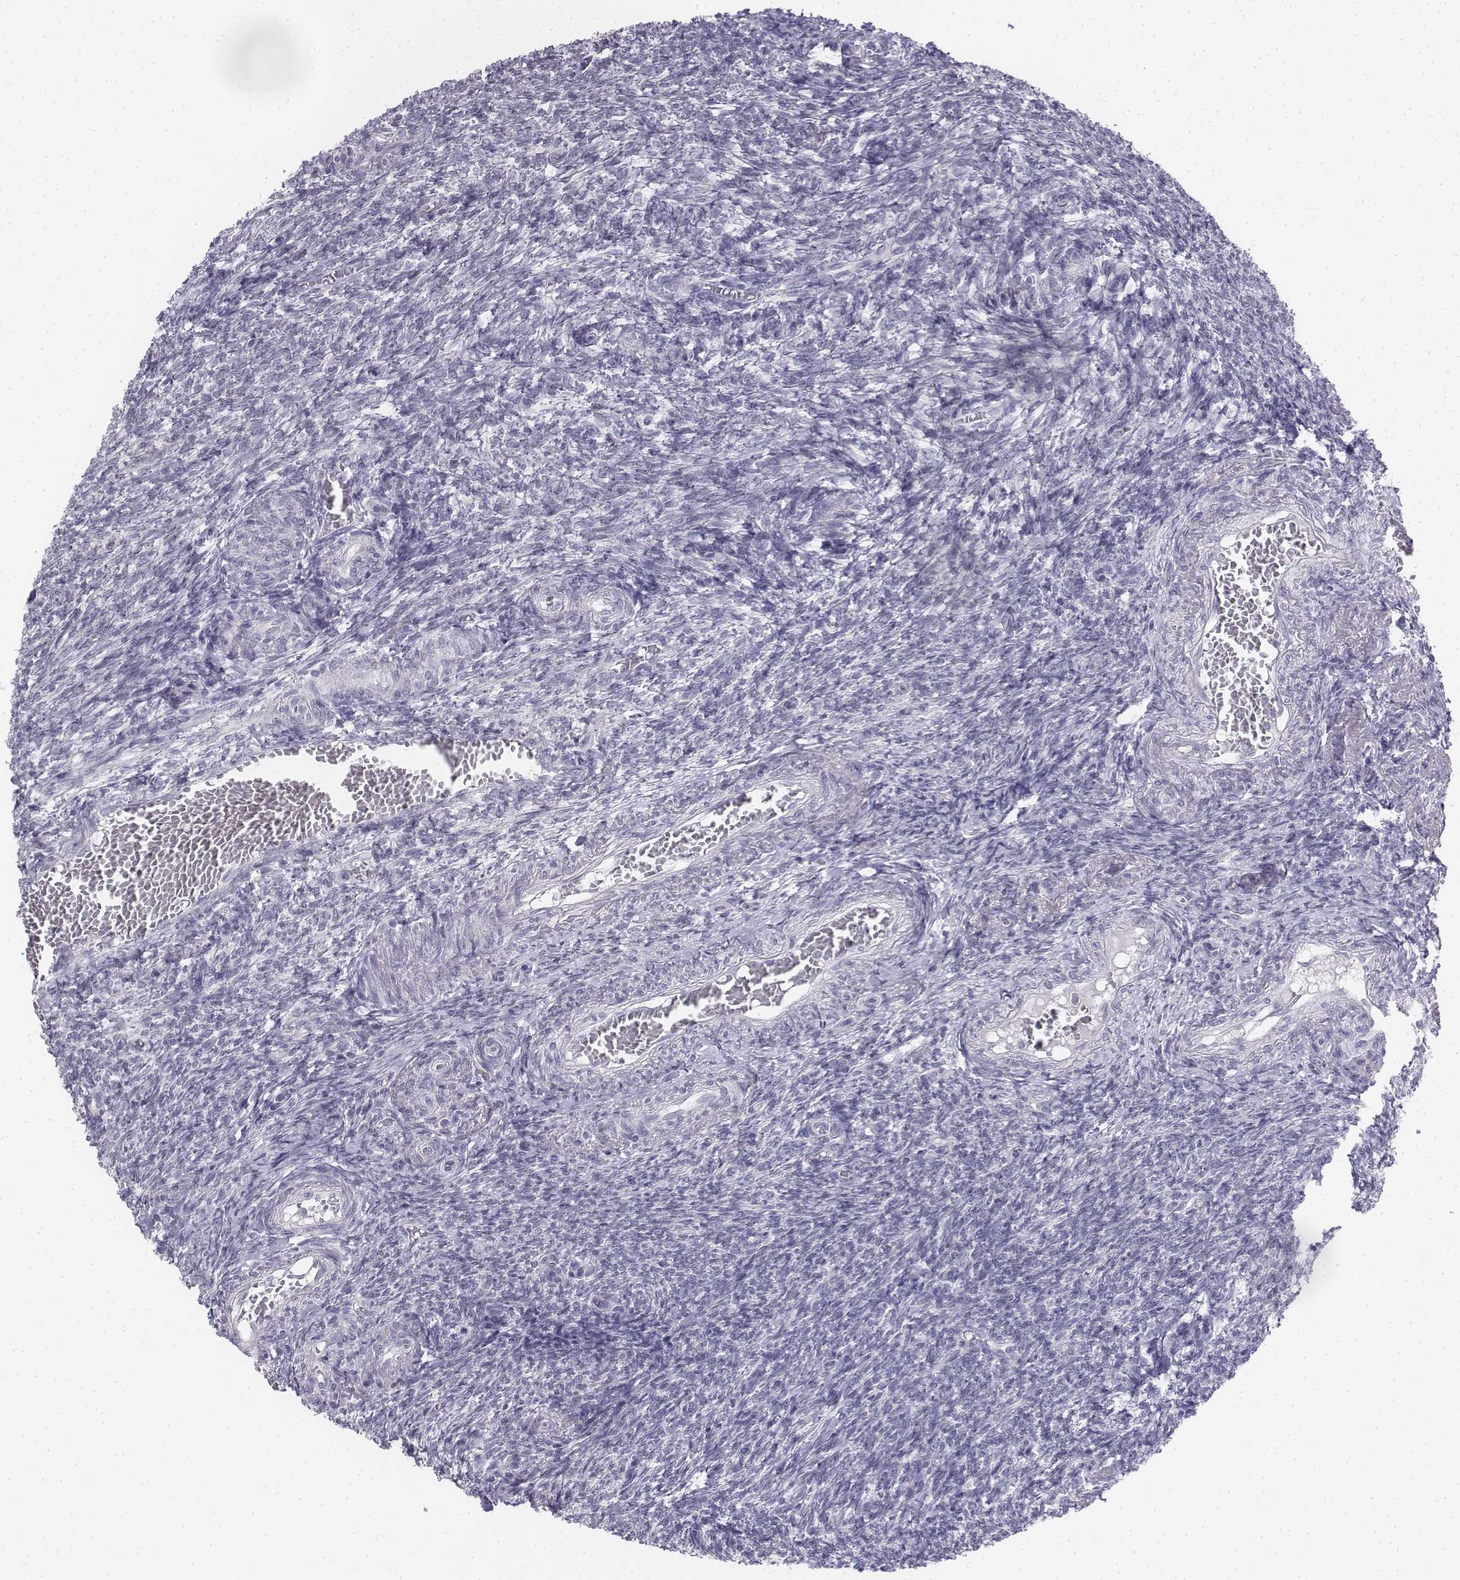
{"staining": {"intensity": "negative", "quantity": "none", "location": "none"}, "tissue": "ovary", "cell_type": "Follicle cells", "image_type": "normal", "snomed": [{"axis": "morphology", "description": "Normal tissue, NOS"}, {"axis": "topography", "description": "Ovary"}], "caption": "Immunohistochemistry histopathology image of unremarkable ovary: ovary stained with DAB displays no significant protein expression in follicle cells.", "gene": "PENK", "patient": {"sex": "female", "age": 39}}